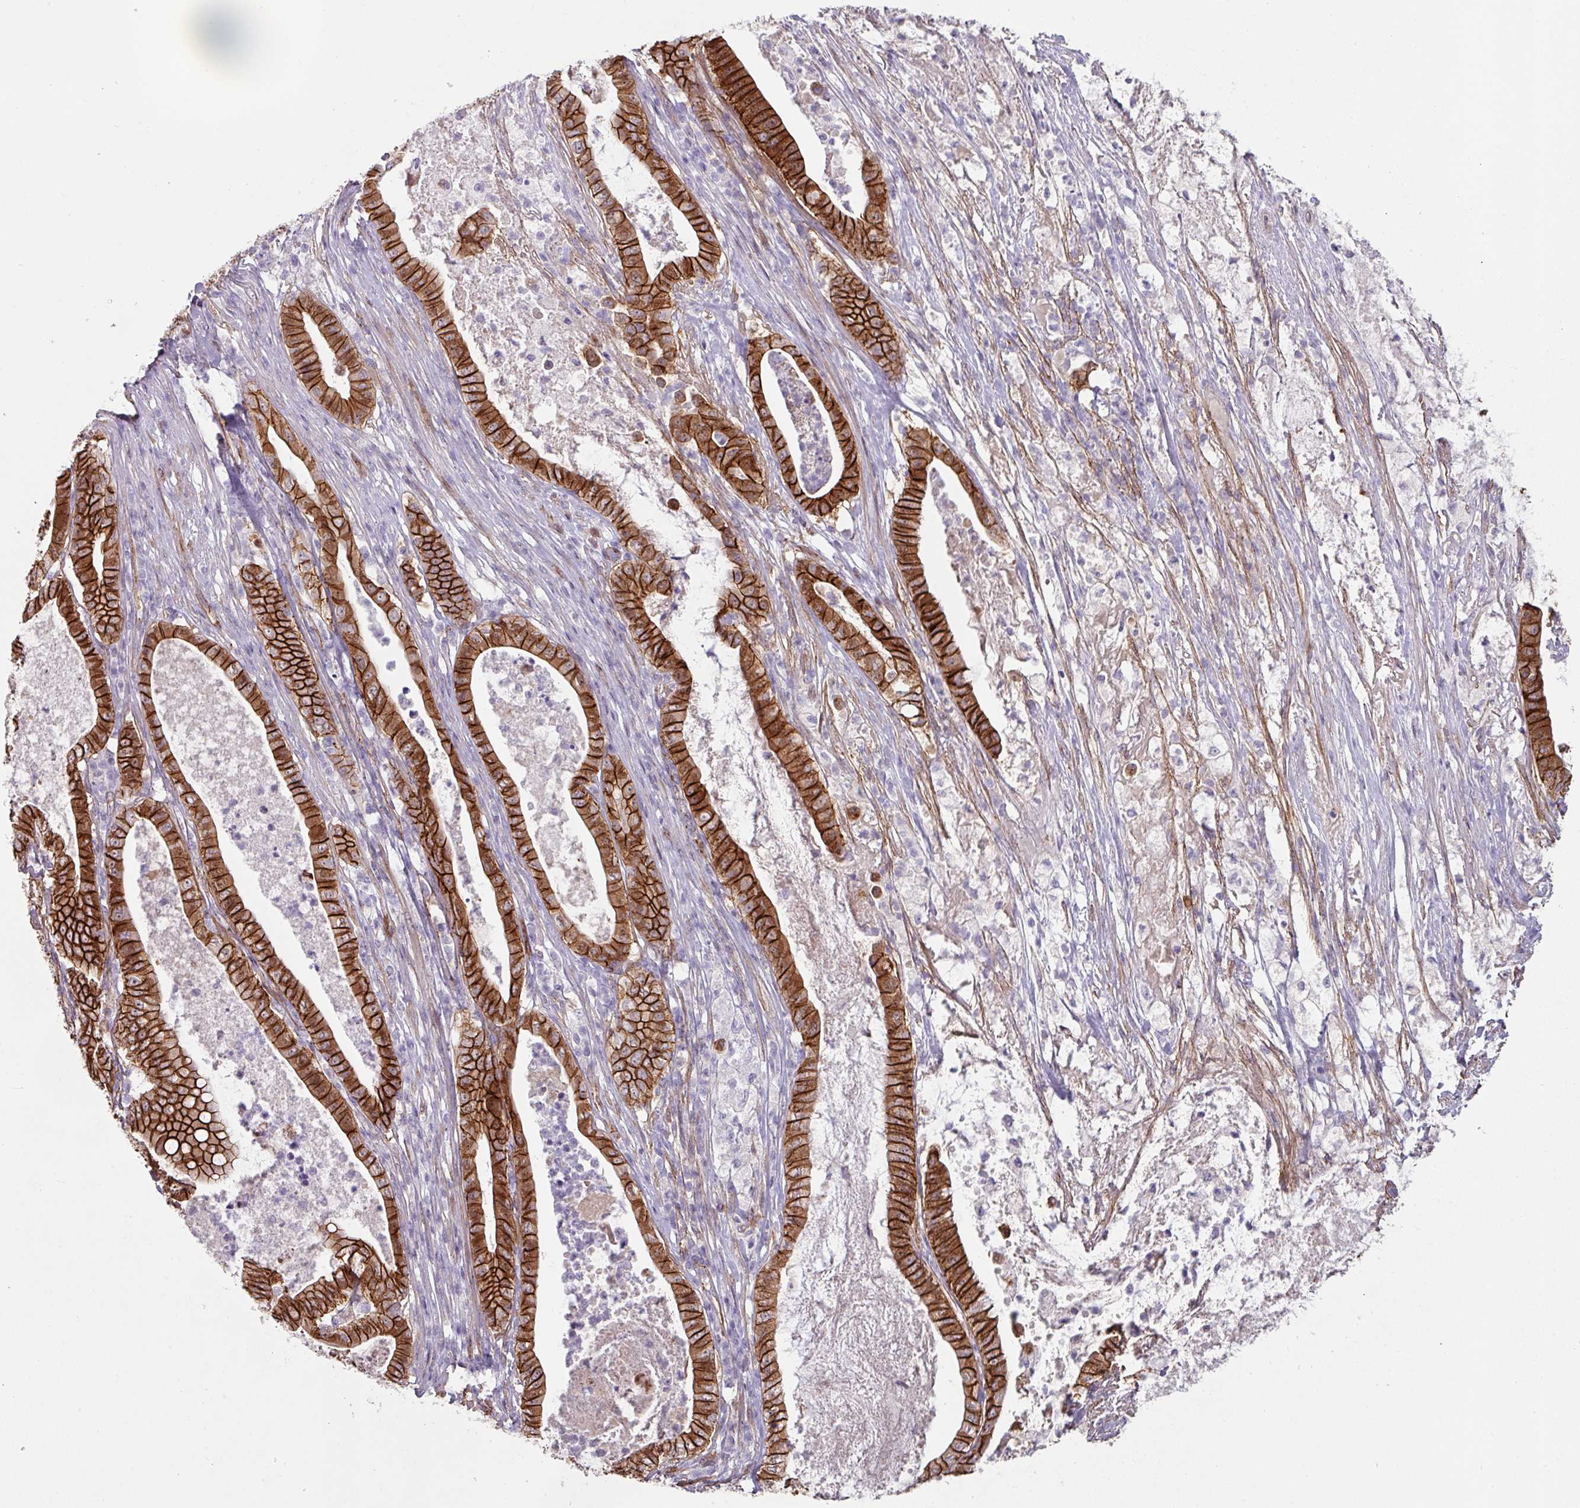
{"staining": {"intensity": "strong", "quantity": ">75%", "location": "cytoplasmic/membranous"}, "tissue": "pancreatic cancer", "cell_type": "Tumor cells", "image_type": "cancer", "snomed": [{"axis": "morphology", "description": "Adenocarcinoma, NOS"}, {"axis": "topography", "description": "Pancreas"}], "caption": "An IHC micrograph of tumor tissue is shown. Protein staining in brown shows strong cytoplasmic/membranous positivity in adenocarcinoma (pancreatic) within tumor cells.", "gene": "JUP", "patient": {"sex": "male", "age": 71}}